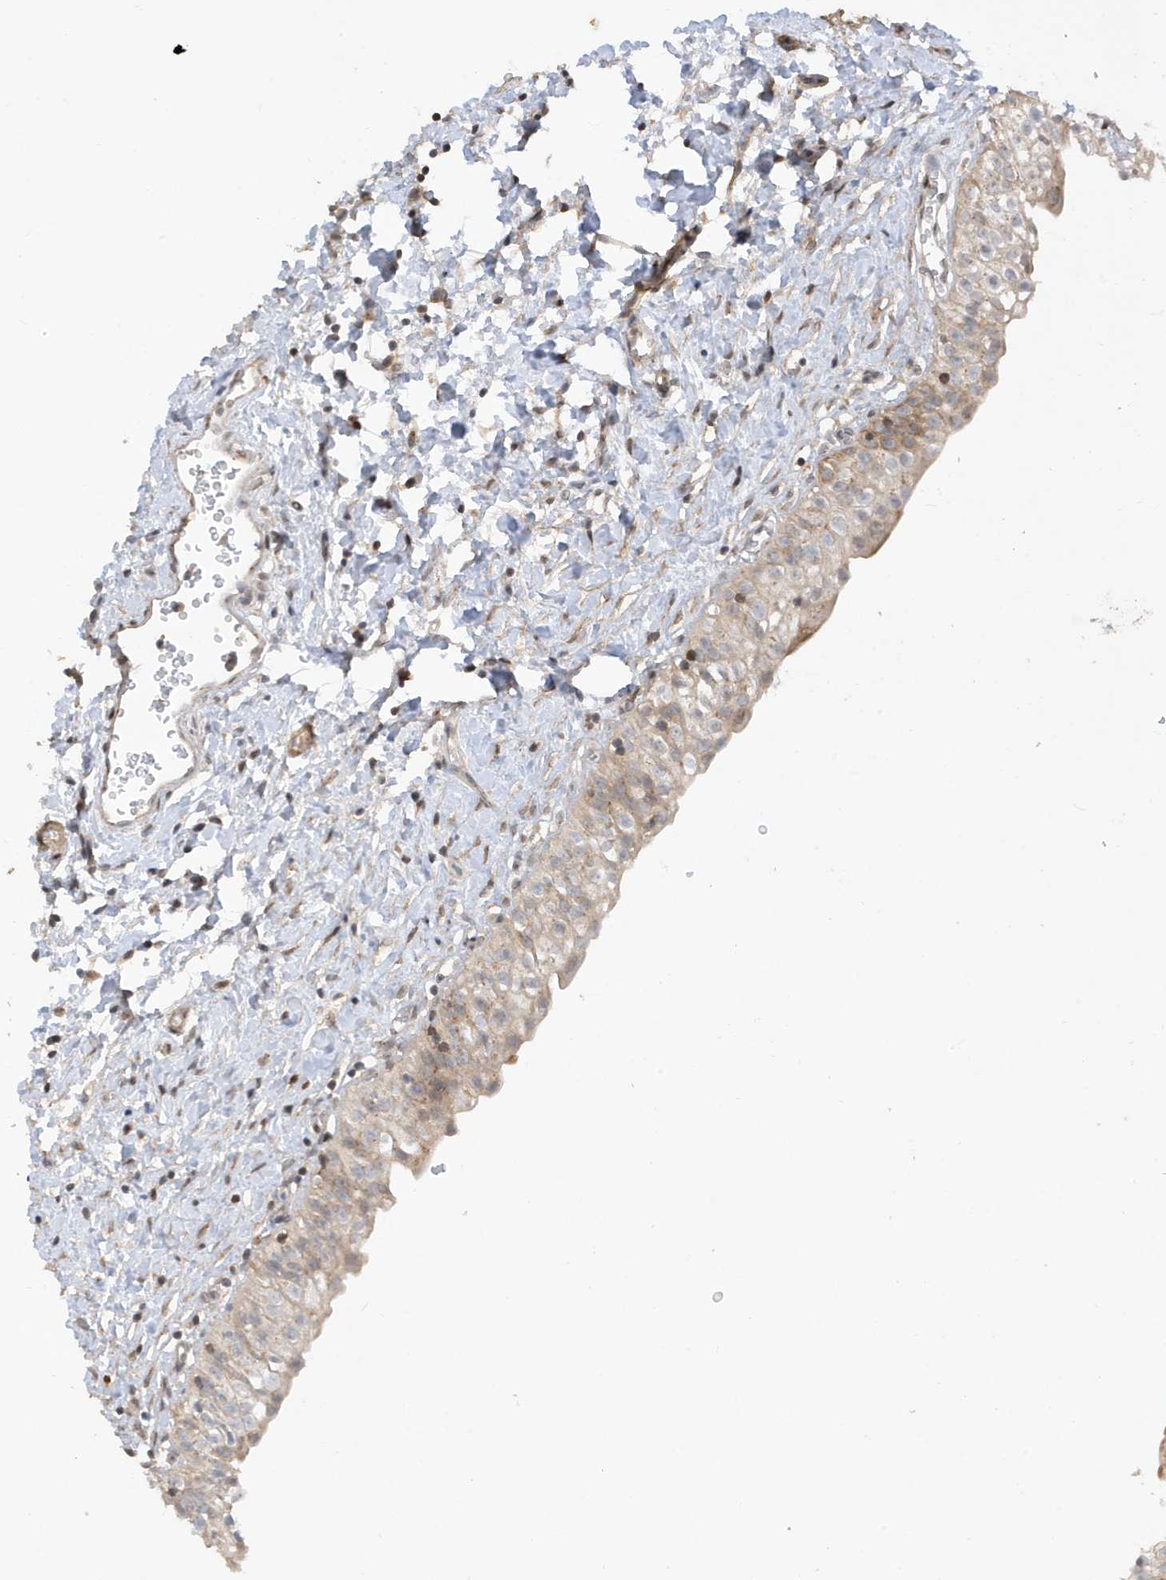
{"staining": {"intensity": "weak", "quantity": ">75%", "location": "cytoplasmic/membranous"}, "tissue": "urinary bladder", "cell_type": "Urothelial cells", "image_type": "normal", "snomed": [{"axis": "morphology", "description": "Normal tissue, NOS"}, {"axis": "topography", "description": "Urinary bladder"}], "caption": "A low amount of weak cytoplasmic/membranous staining is seen in approximately >75% of urothelial cells in benign urinary bladder. The staining was performed using DAB (3,3'-diaminobenzidine) to visualize the protein expression in brown, while the nuclei were stained in blue with hematoxylin (Magnification: 20x).", "gene": "TAB3", "patient": {"sex": "male", "age": 51}}